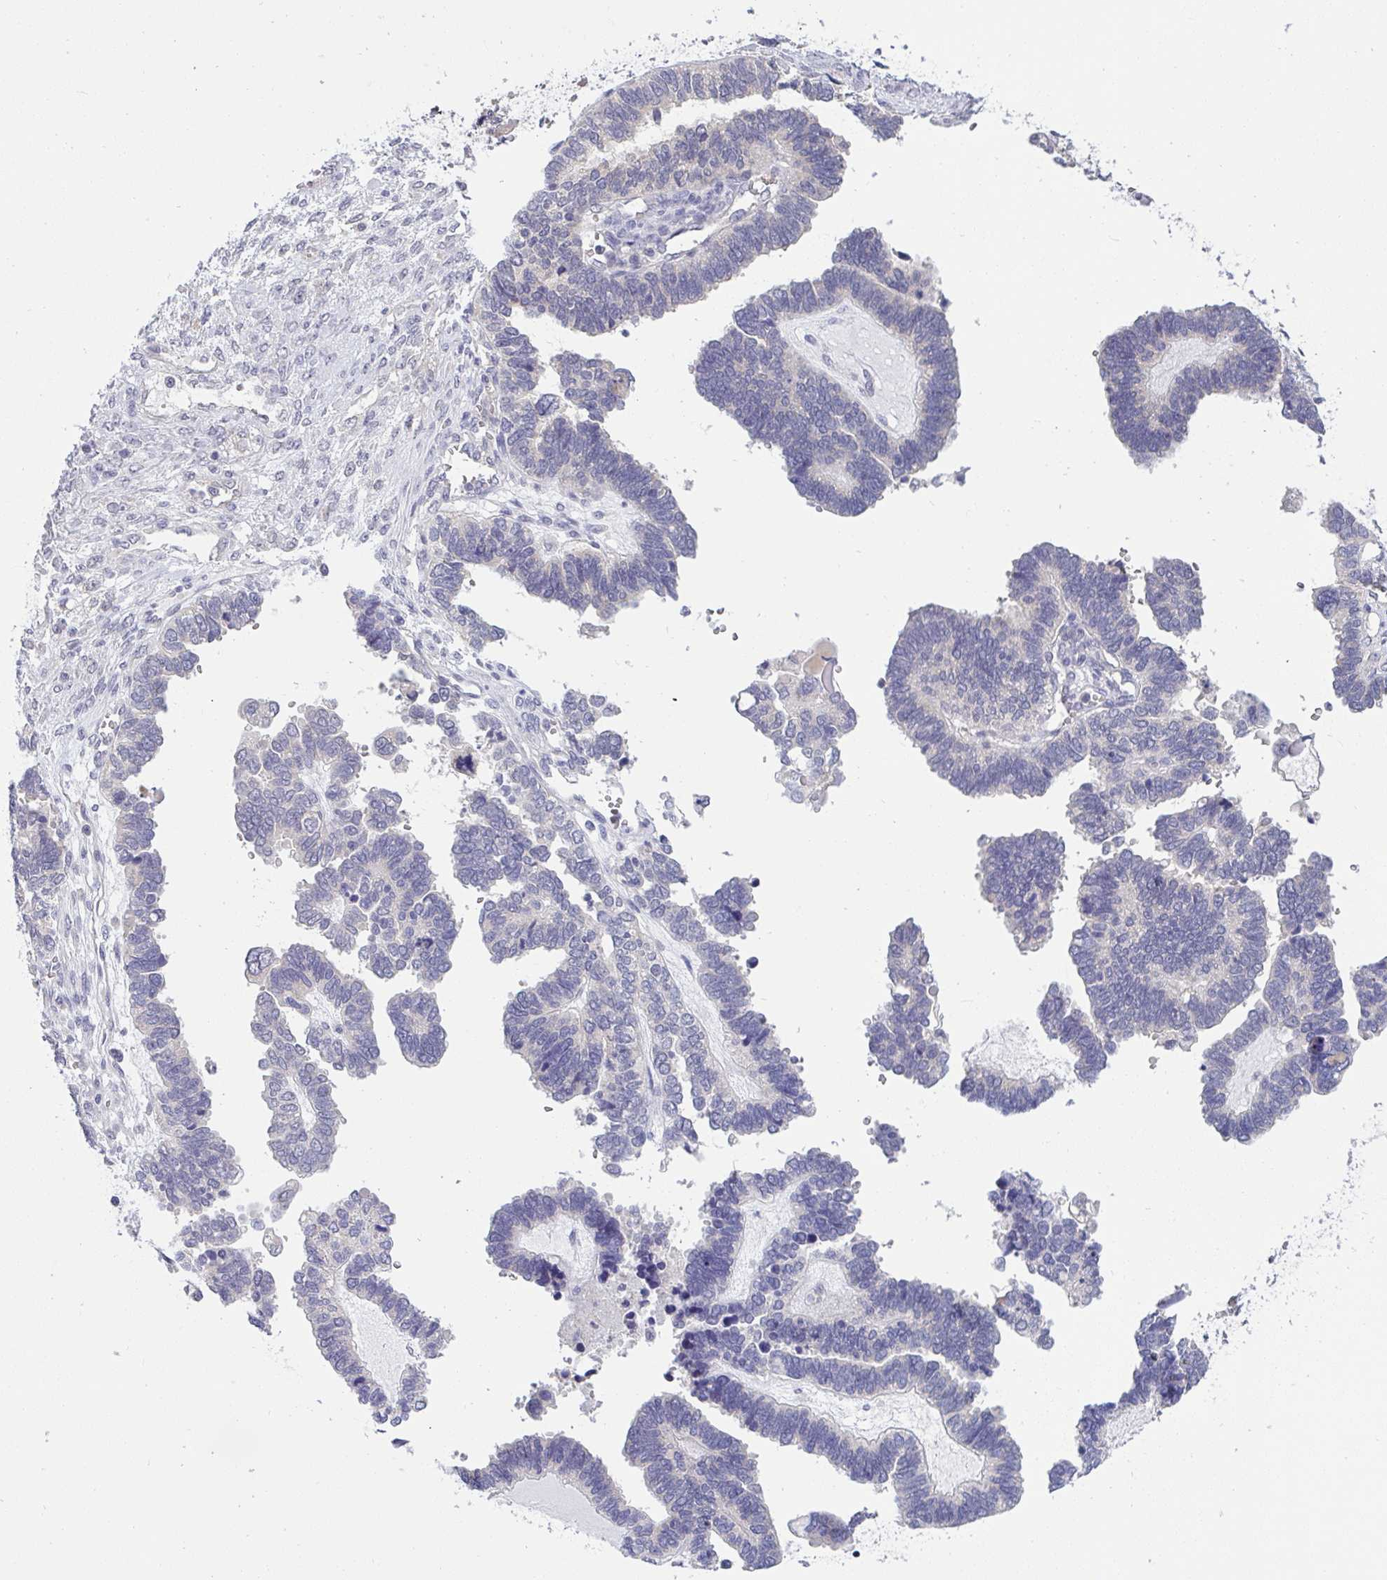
{"staining": {"intensity": "negative", "quantity": "none", "location": "none"}, "tissue": "ovarian cancer", "cell_type": "Tumor cells", "image_type": "cancer", "snomed": [{"axis": "morphology", "description": "Cystadenocarcinoma, serous, NOS"}, {"axis": "topography", "description": "Ovary"}], "caption": "Immunohistochemistry (IHC) photomicrograph of neoplastic tissue: human ovarian cancer (serous cystadenocarcinoma) stained with DAB (3,3'-diaminobenzidine) exhibits no significant protein staining in tumor cells.", "gene": "TMEM41A", "patient": {"sex": "female", "age": 51}}